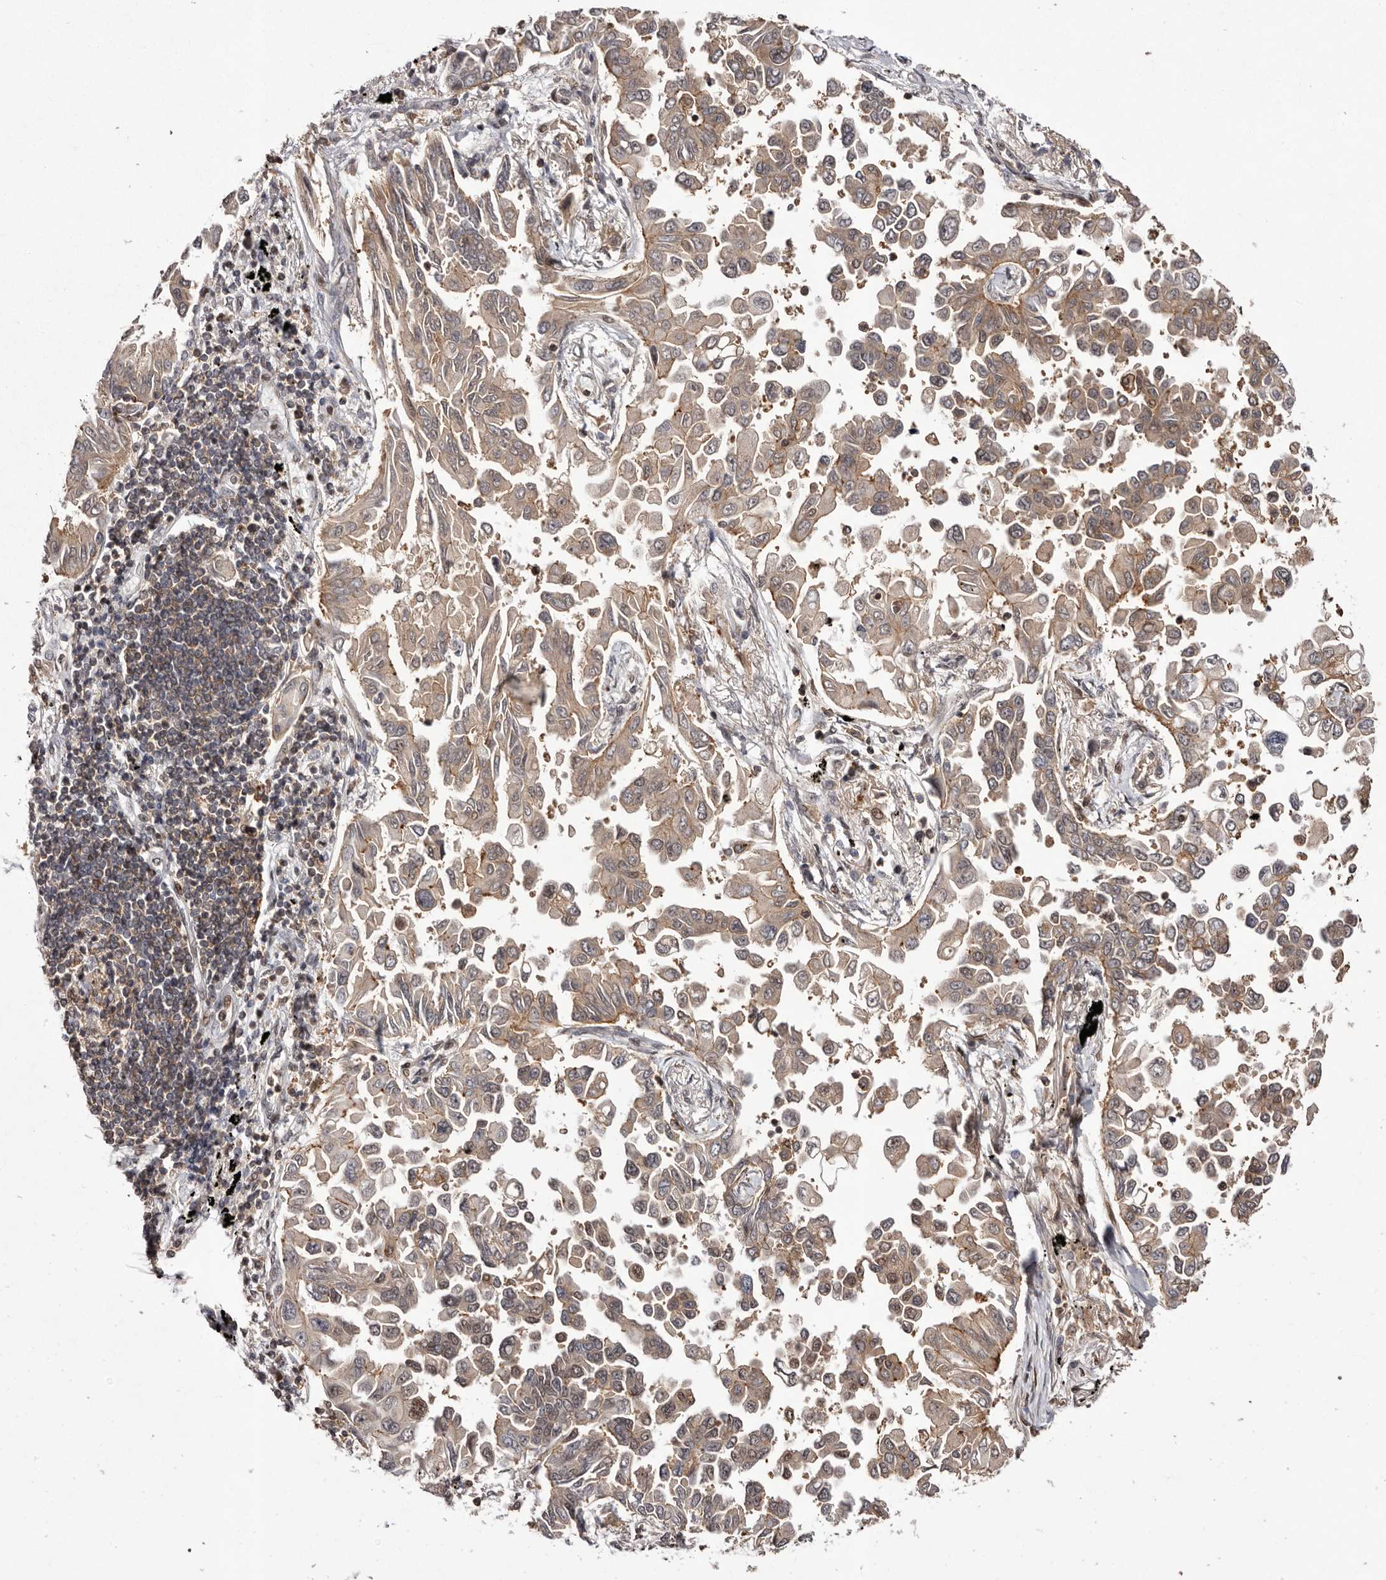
{"staining": {"intensity": "weak", "quantity": ">75%", "location": "cytoplasmic/membranous"}, "tissue": "lung cancer", "cell_type": "Tumor cells", "image_type": "cancer", "snomed": [{"axis": "morphology", "description": "Adenocarcinoma, NOS"}, {"axis": "topography", "description": "Lung"}], "caption": "Approximately >75% of tumor cells in lung cancer (adenocarcinoma) exhibit weak cytoplasmic/membranous protein staining as visualized by brown immunohistochemical staining.", "gene": "FBXO5", "patient": {"sex": "female", "age": 67}}